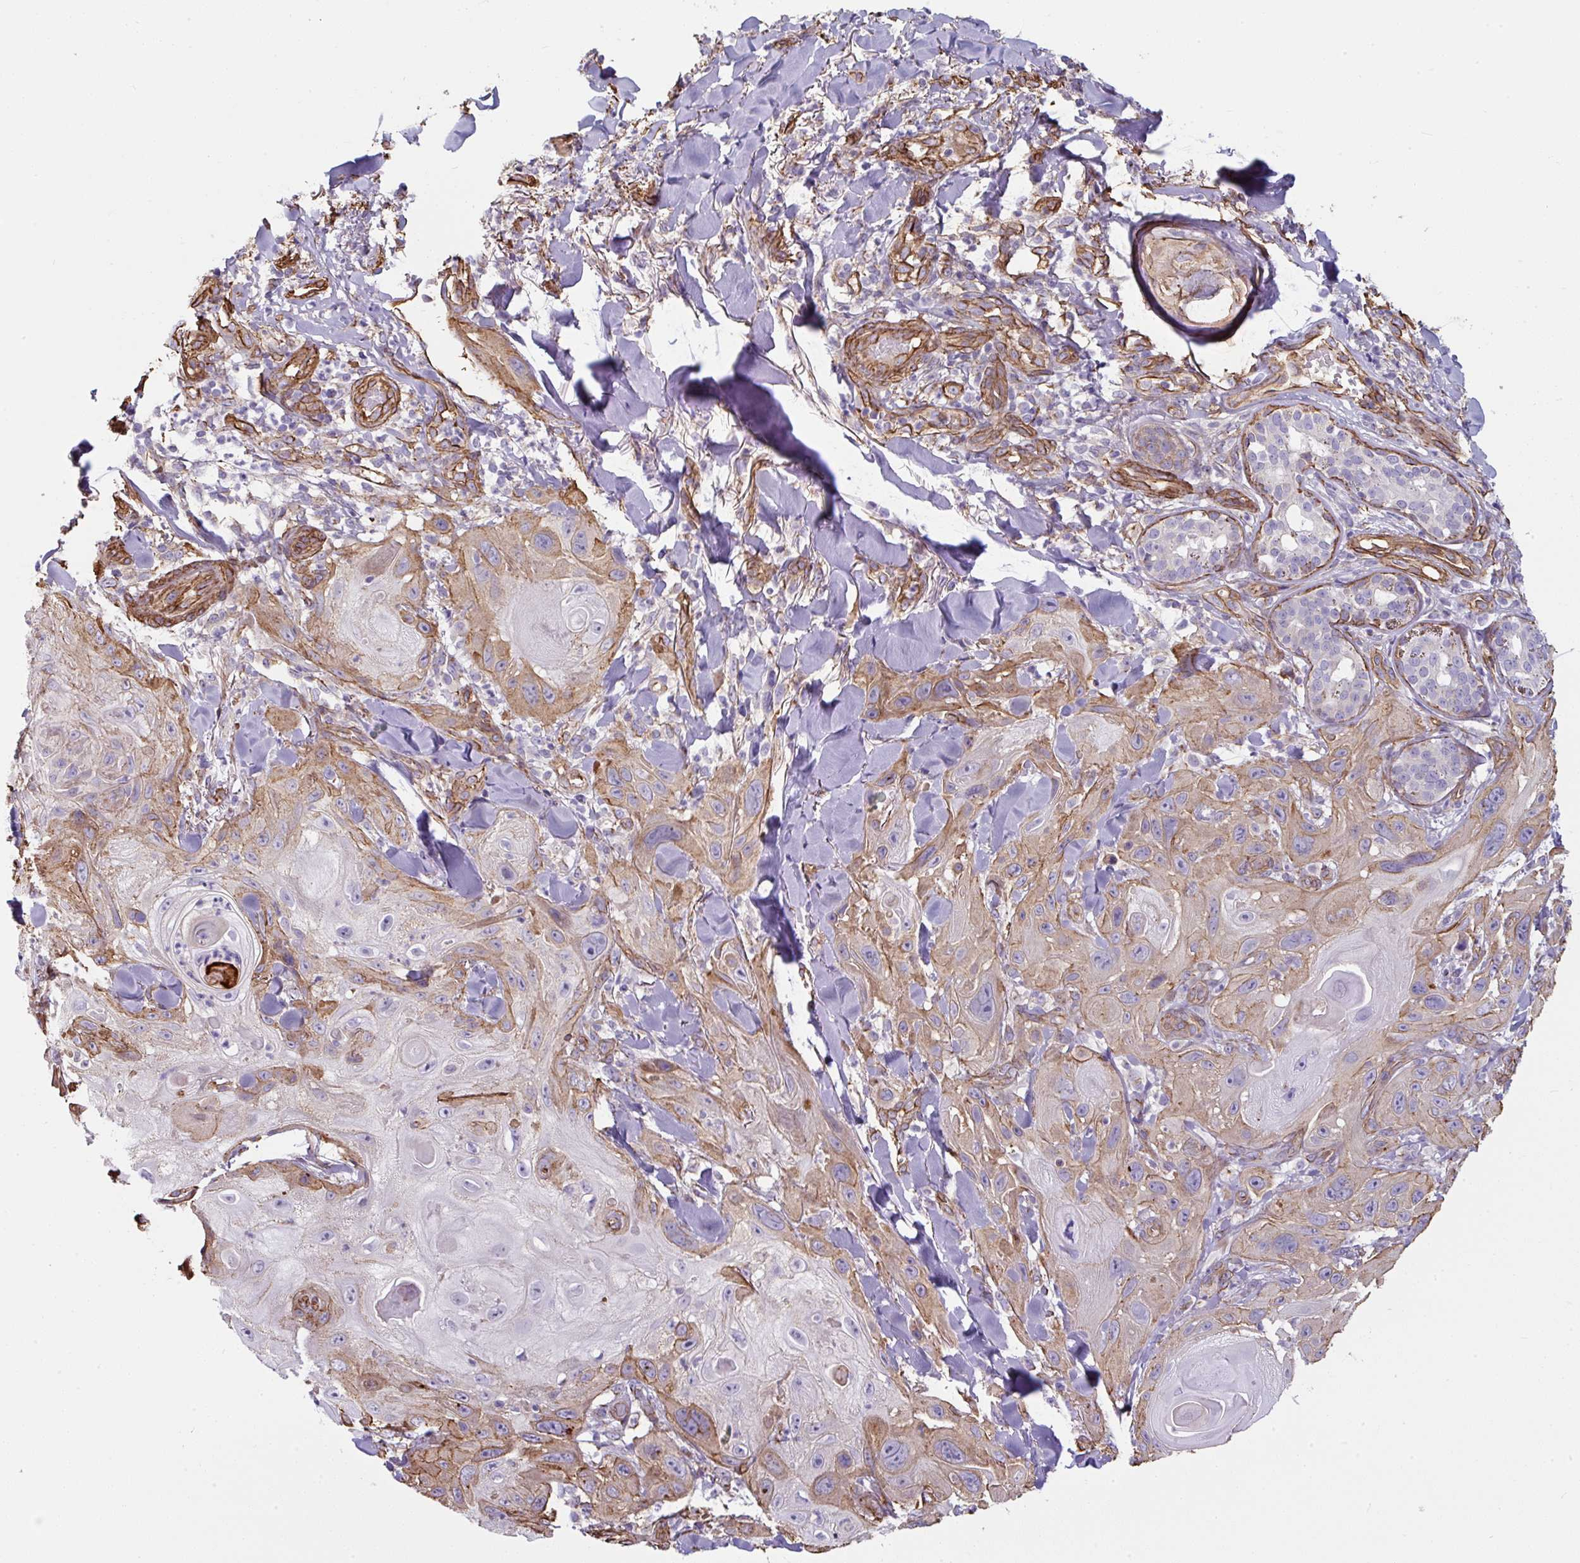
{"staining": {"intensity": "weak", "quantity": "25%-75%", "location": "cytoplasmic/membranous"}, "tissue": "skin cancer", "cell_type": "Tumor cells", "image_type": "cancer", "snomed": [{"axis": "morphology", "description": "Normal tissue, NOS"}, {"axis": "morphology", "description": "Squamous cell carcinoma, NOS"}, {"axis": "topography", "description": "Skin"}], "caption": "Skin cancer (squamous cell carcinoma) stained with DAB (3,3'-diaminobenzidine) immunohistochemistry (IHC) demonstrates low levels of weak cytoplasmic/membranous staining in about 25%-75% of tumor cells.", "gene": "ANKUB1", "patient": {"sex": "male", "age": 72}}